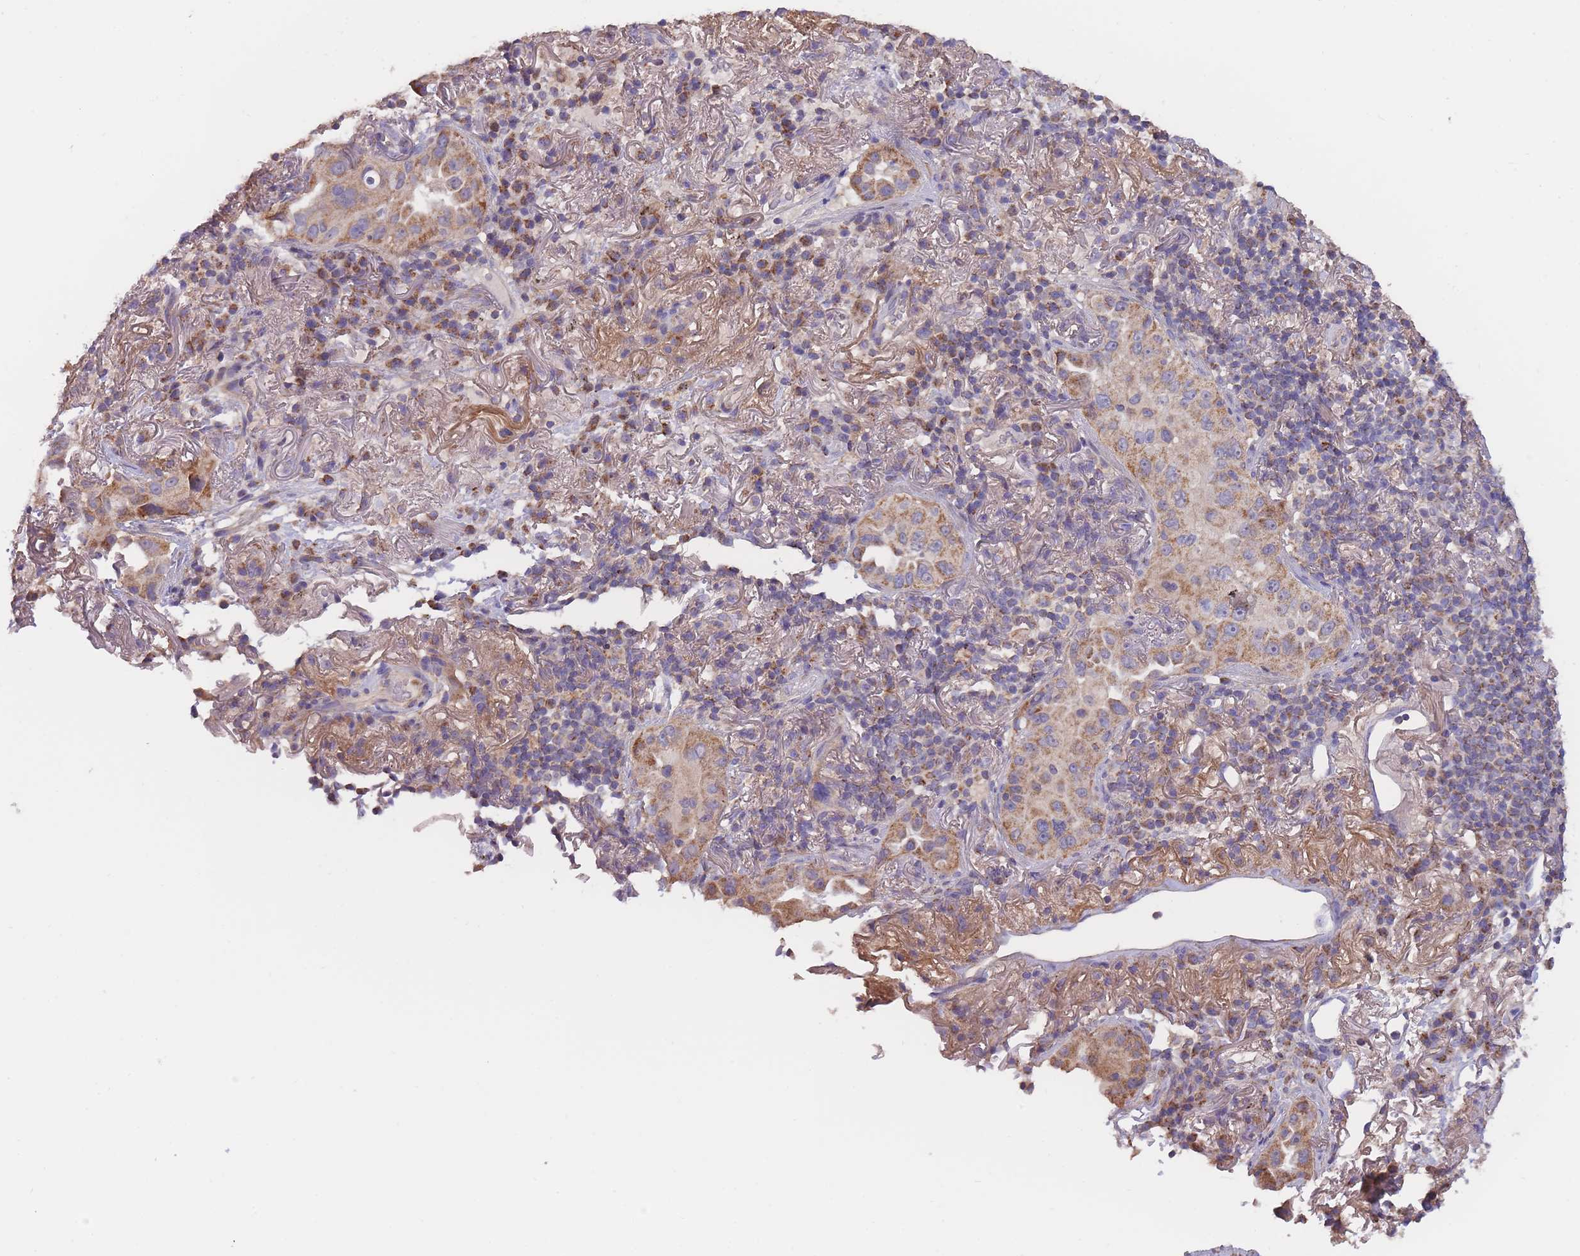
{"staining": {"intensity": "moderate", "quantity": "25%-75%", "location": "cytoplasmic/membranous"}, "tissue": "lung cancer", "cell_type": "Tumor cells", "image_type": "cancer", "snomed": [{"axis": "morphology", "description": "Adenocarcinoma, NOS"}, {"axis": "topography", "description": "Lung"}], "caption": "Lung adenocarcinoma tissue displays moderate cytoplasmic/membranous positivity in about 25%-75% of tumor cells", "gene": "SLC25A42", "patient": {"sex": "female", "age": 69}}